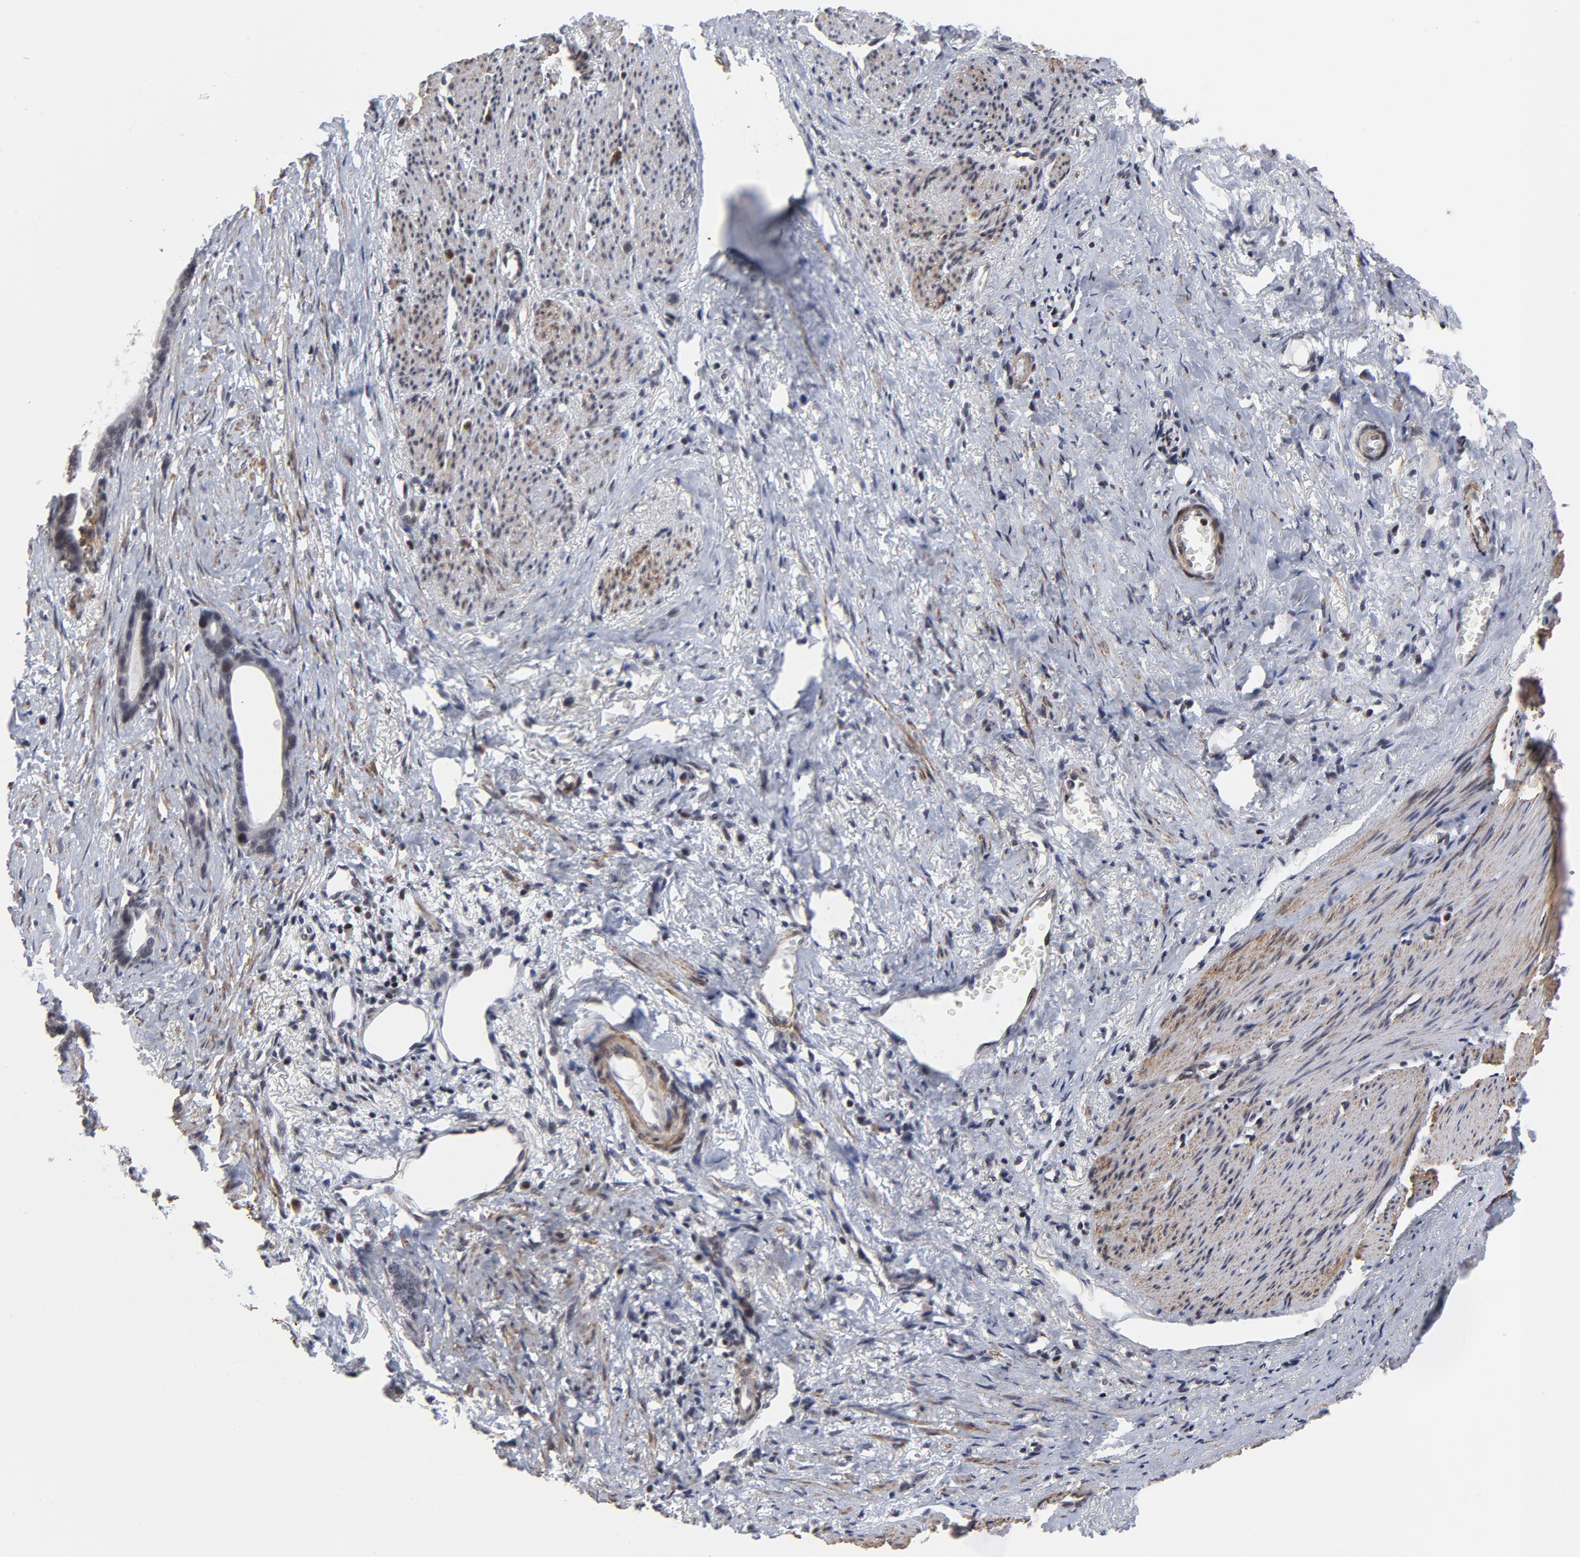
{"staining": {"intensity": "moderate", "quantity": ">75%", "location": "nuclear"}, "tissue": "stomach cancer", "cell_type": "Tumor cells", "image_type": "cancer", "snomed": [{"axis": "morphology", "description": "Adenocarcinoma, NOS"}, {"axis": "topography", "description": "Stomach"}], "caption": "Human stomach cancer stained with a protein marker exhibits moderate staining in tumor cells.", "gene": "CTCF", "patient": {"sex": "female", "age": 75}}